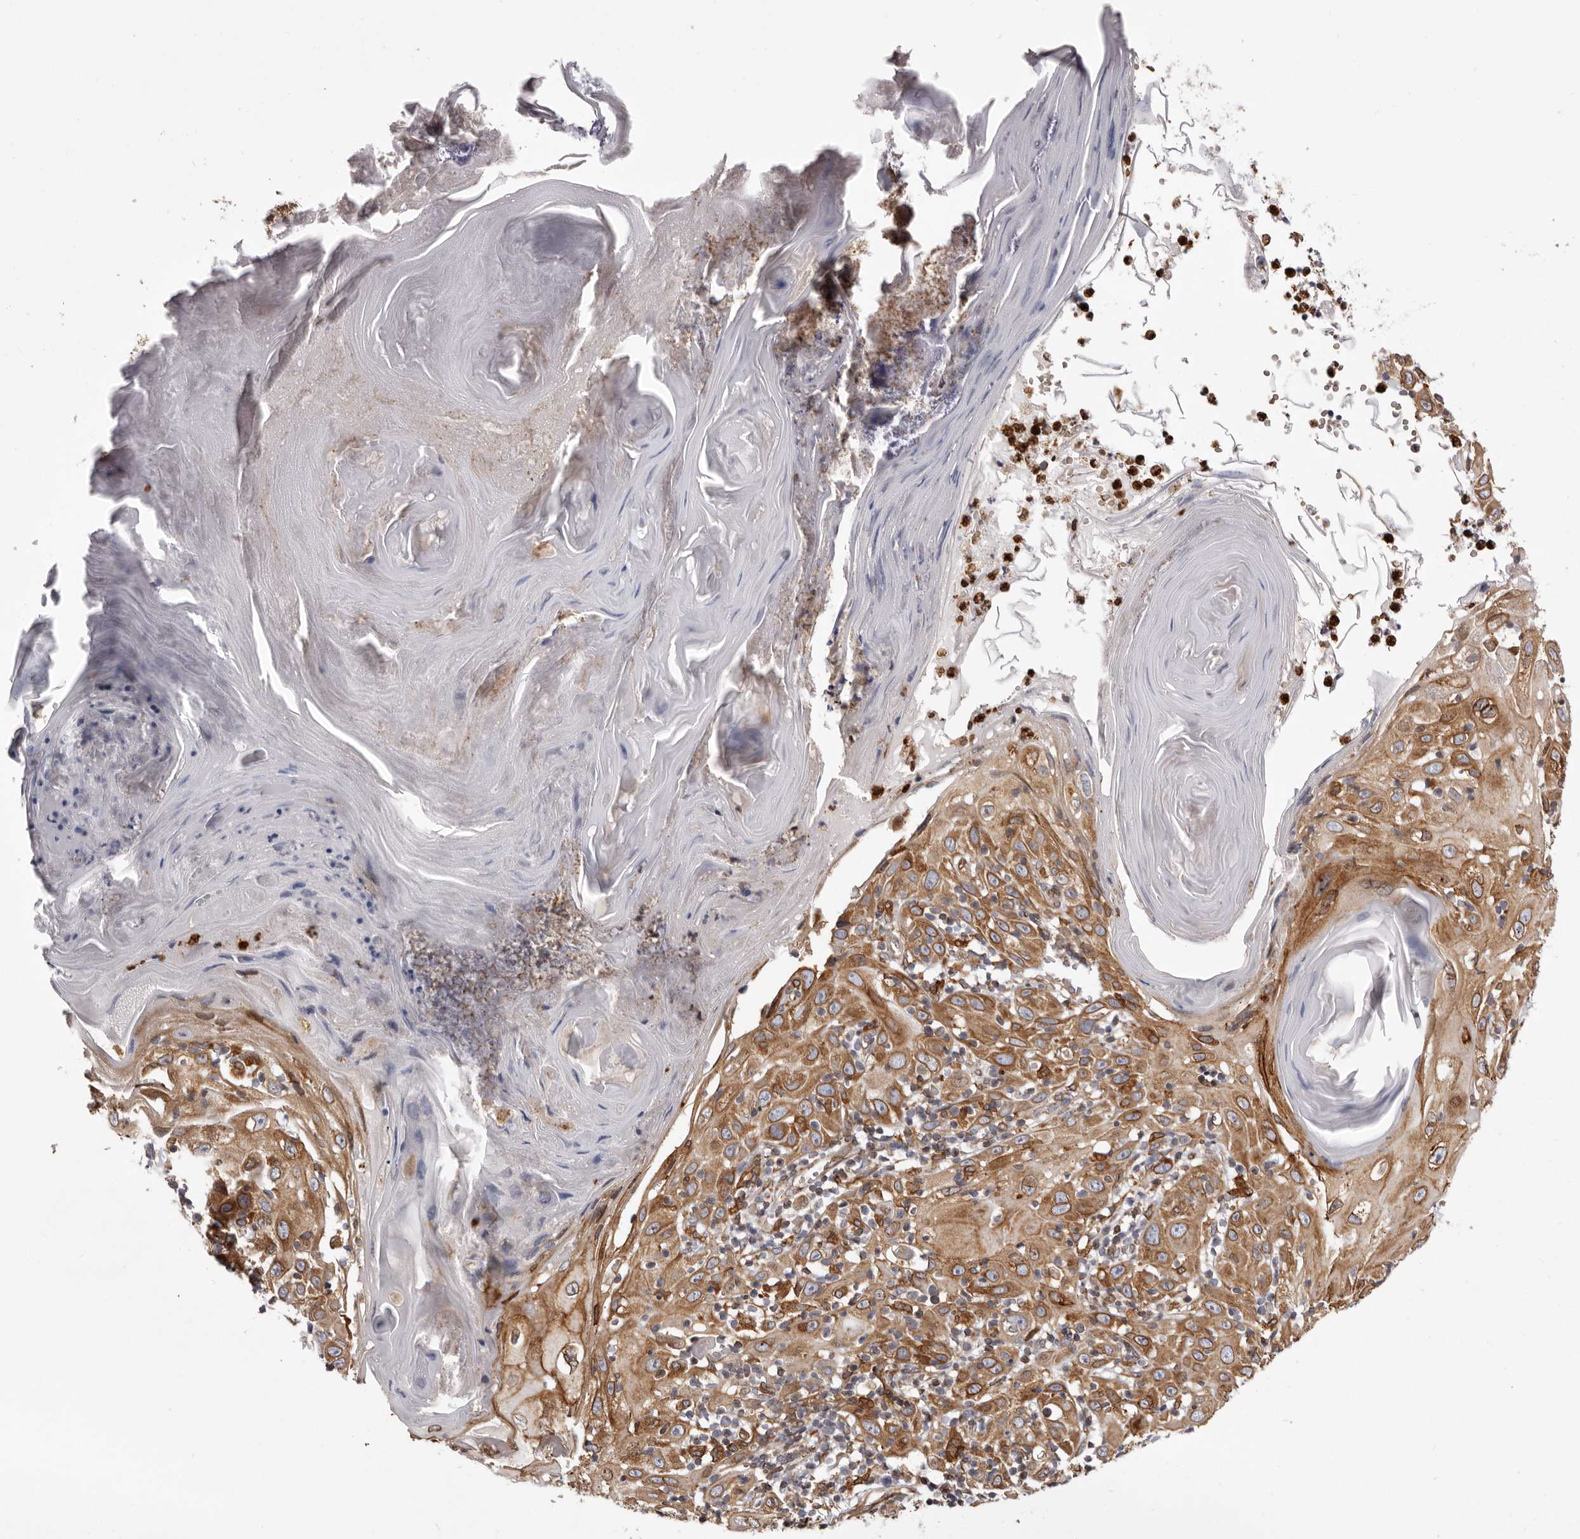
{"staining": {"intensity": "moderate", "quantity": ">75%", "location": "cytoplasmic/membranous"}, "tissue": "skin cancer", "cell_type": "Tumor cells", "image_type": "cancer", "snomed": [{"axis": "morphology", "description": "Squamous cell carcinoma, NOS"}, {"axis": "topography", "description": "Skin"}], "caption": "Skin cancer (squamous cell carcinoma) stained with a protein marker exhibits moderate staining in tumor cells.", "gene": "C4orf3", "patient": {"sex": "female", "age": 88}}